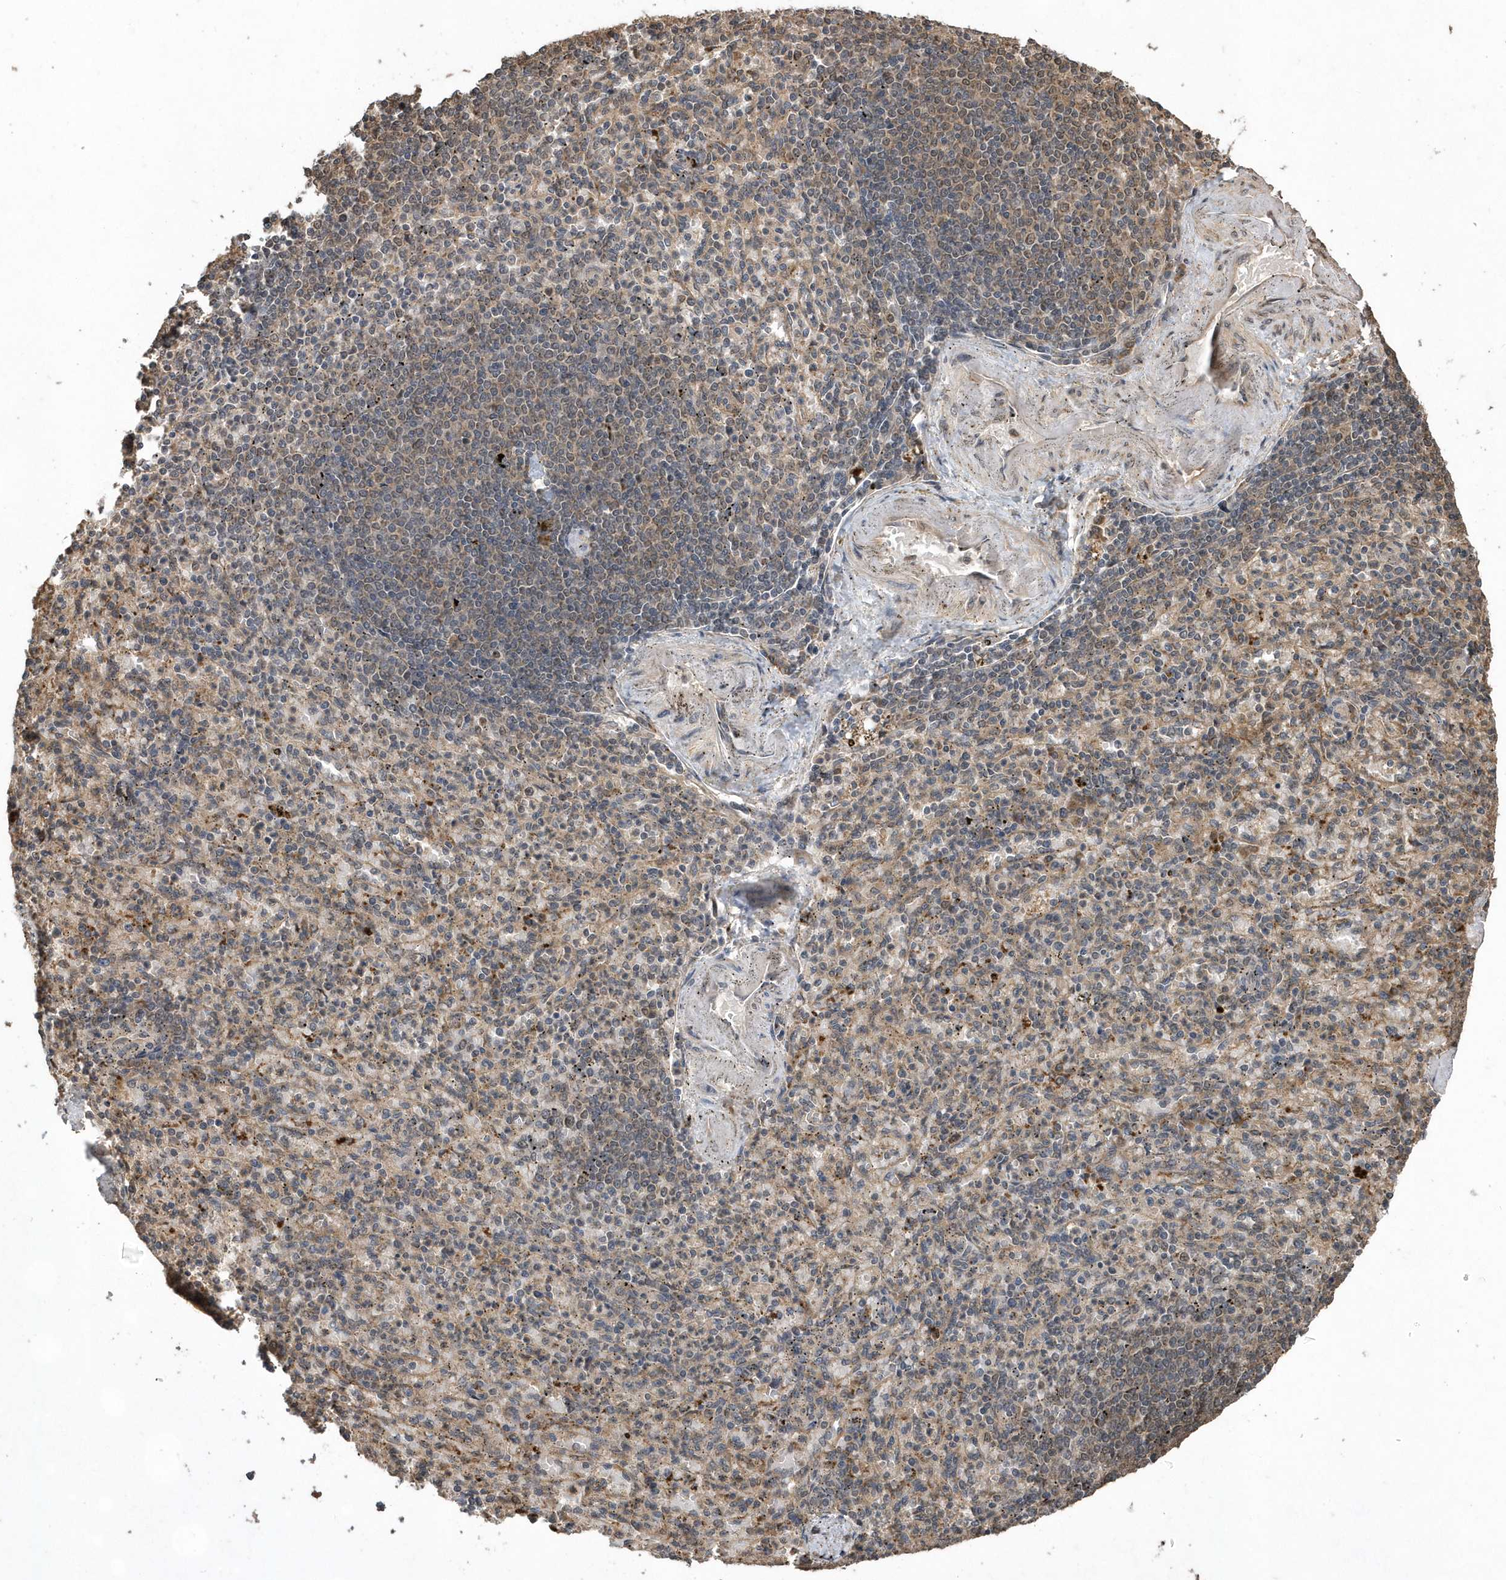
{"staining": {"intensity": "weak", "quantity": "<25%", "location": "cytoplasmic/membranous"}, "tissue": "spleen", "cell_type": "Cells in red pulp", "image_type": "normal", "snomed": [{"axis": "morphology", "description": "Normal tissue, NOS"}, {"axis": "topography", "description": "Spleen"}], "caption": "High power microscopy micrograph of an IHC histopathology image of unremarkable spleen, revealing no significant staining in cells in red pulp.", "gene": "WASHC5", "patient": {"sex": "female", "age": 74}}